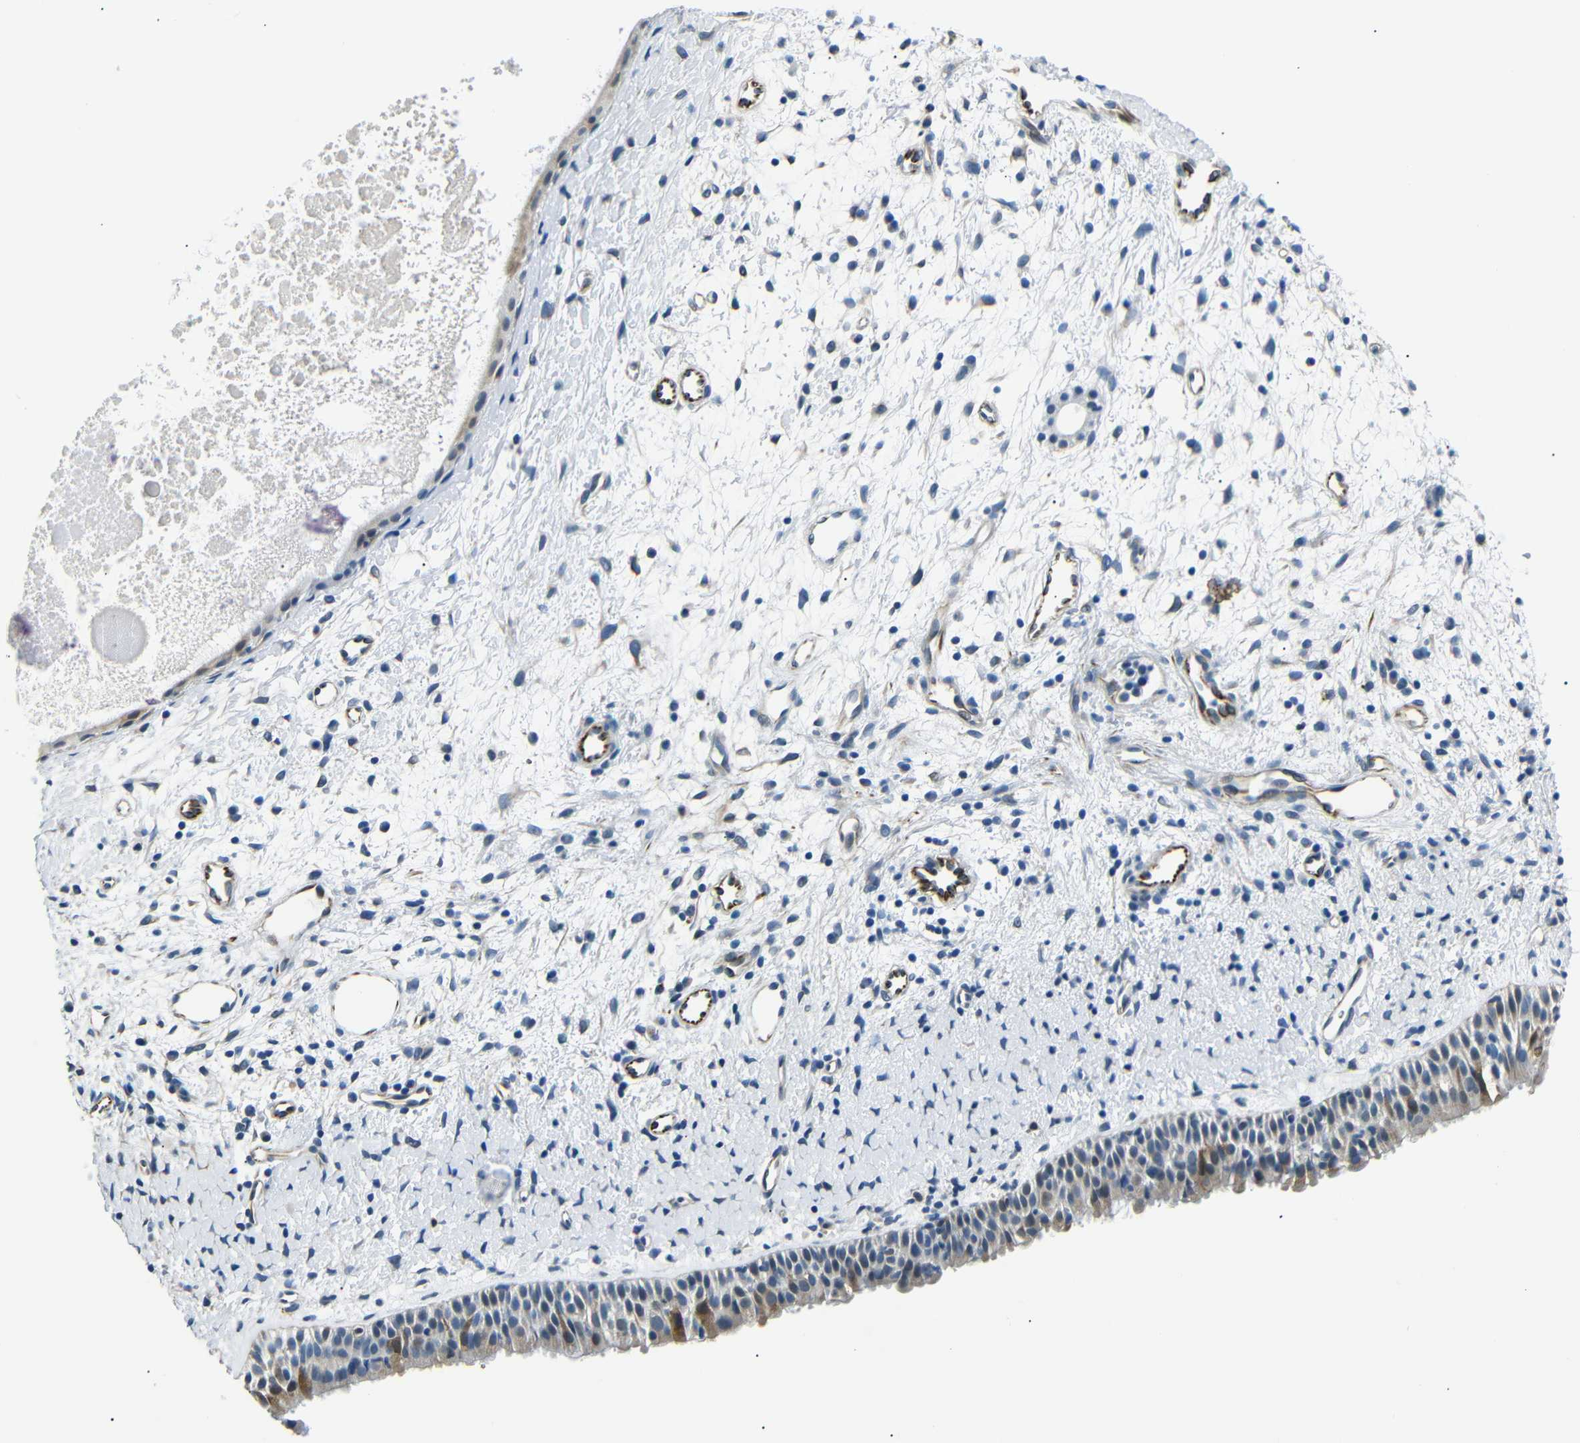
{"staining": {"intensity": "weak", "quantity": "<25%", "location": "cytoplasmic/membranous"}, "tissue": "nasopharynx", "cell_type": "Respiratory epithelial cells", "image_type": "normal", "snomed": [{"axis": "morphology", "description": "Normal tissue, NOS"}, {"axis": "topography", "description": "Nasopharynx"}], "caption": "DAB immunohistochemical staining of benign nasopharynx demonstrates no significant expression in respiratory epithelial cells.", "gene": "TAFA1", "patient": {"sex": "male", "age": 22}}